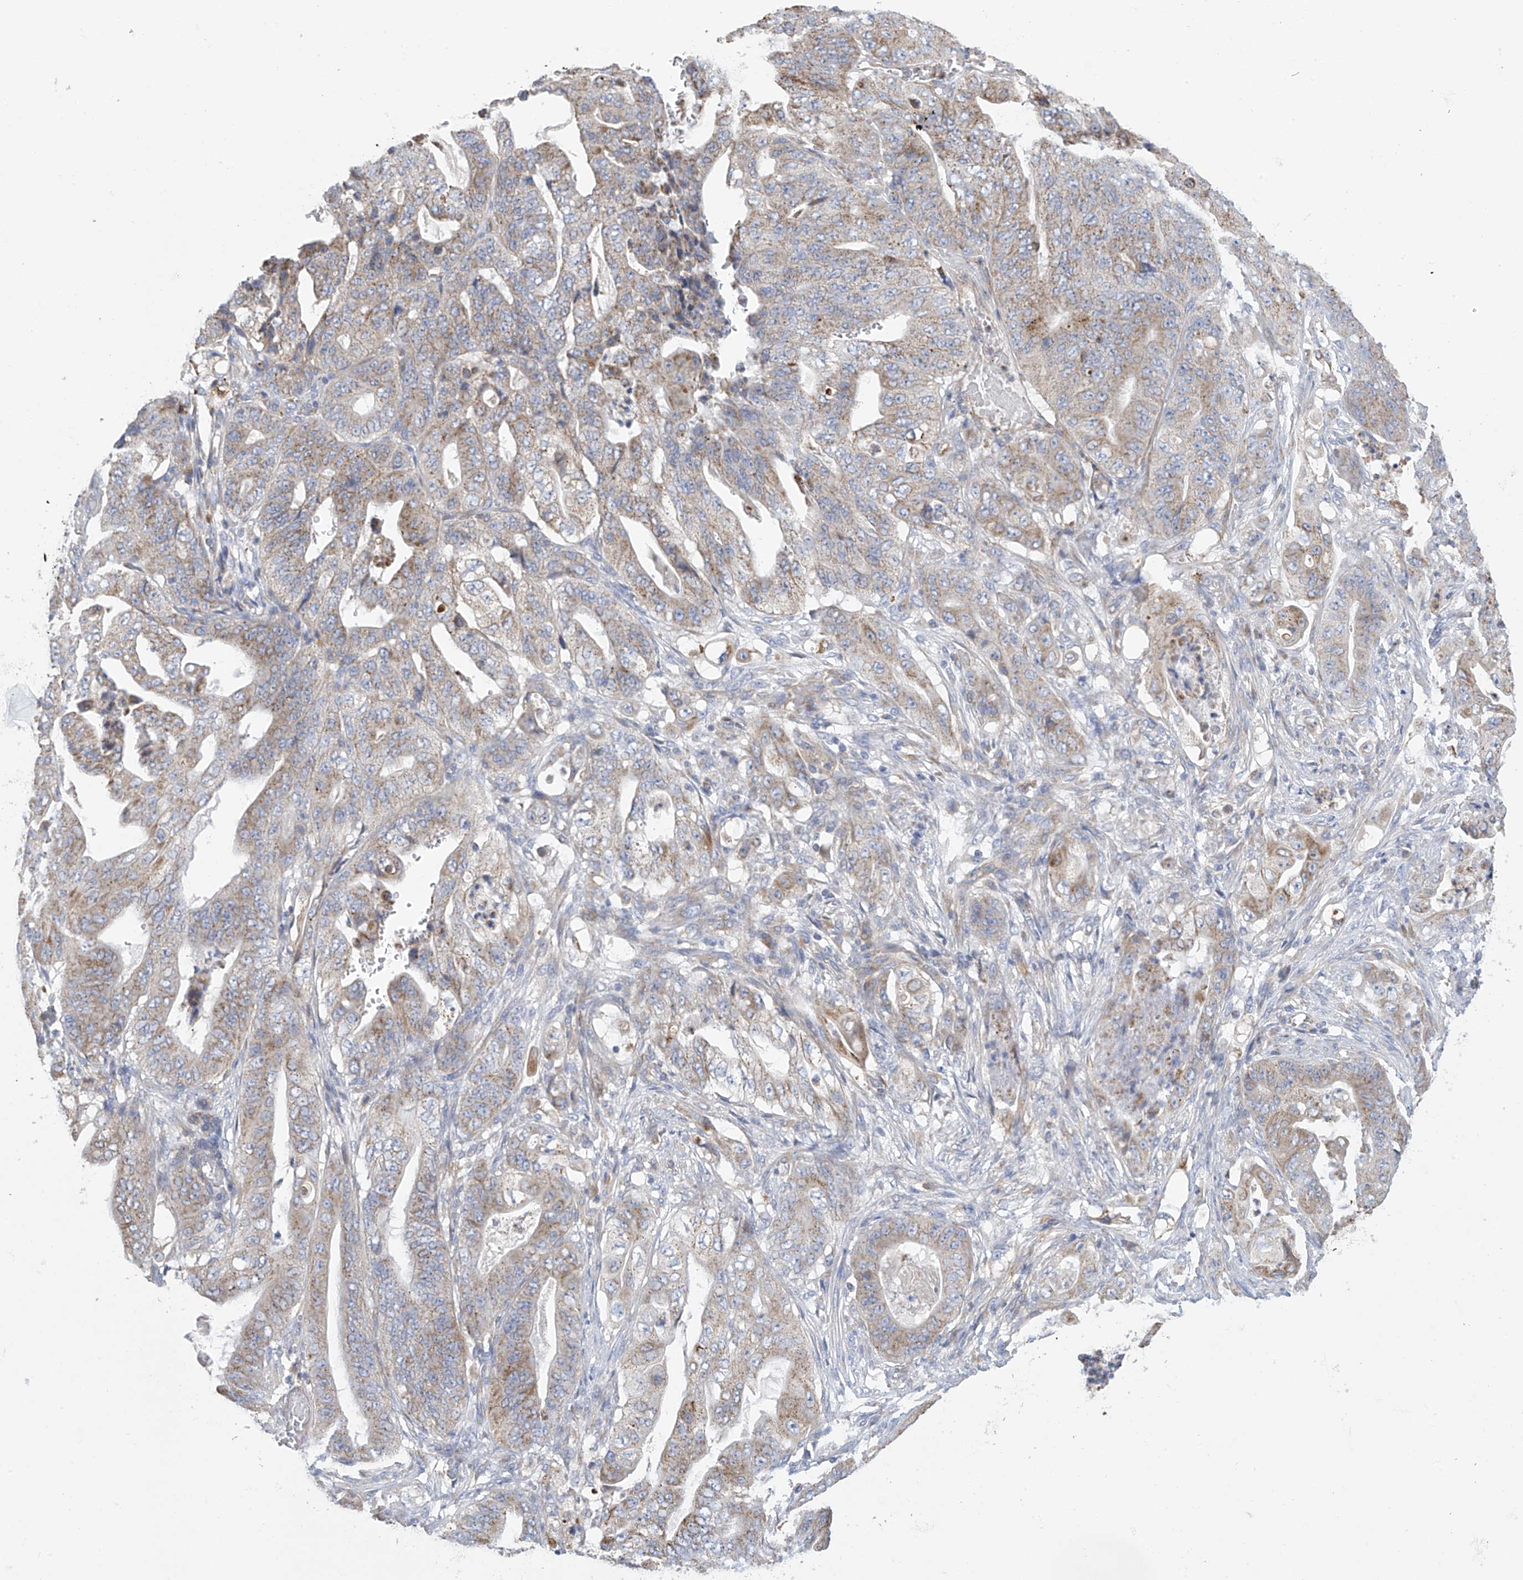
{"staining": {"intensity": "weak", "quantity": "25%-75%", "location": "cytoplasmic/membranous"}, "tissue": "stomach cancer", "cell_type": "Tumor cells", "image_type": "cancer", "snomed": [{"axis": "morphology", "description": "Adenocarcinoma, NOS"}, {"axis": "topography", "description": "Stomach"}], "caption": "Immunohistochemical staining of human stomach cancer (adenocarcinoma) reveals low levels of weak cytoplasmic/membranous protein staining in approximately 25%-75% of tumor cells.", "gene": "ITM2B", "patient": {"sex": "female", "age": 73}}